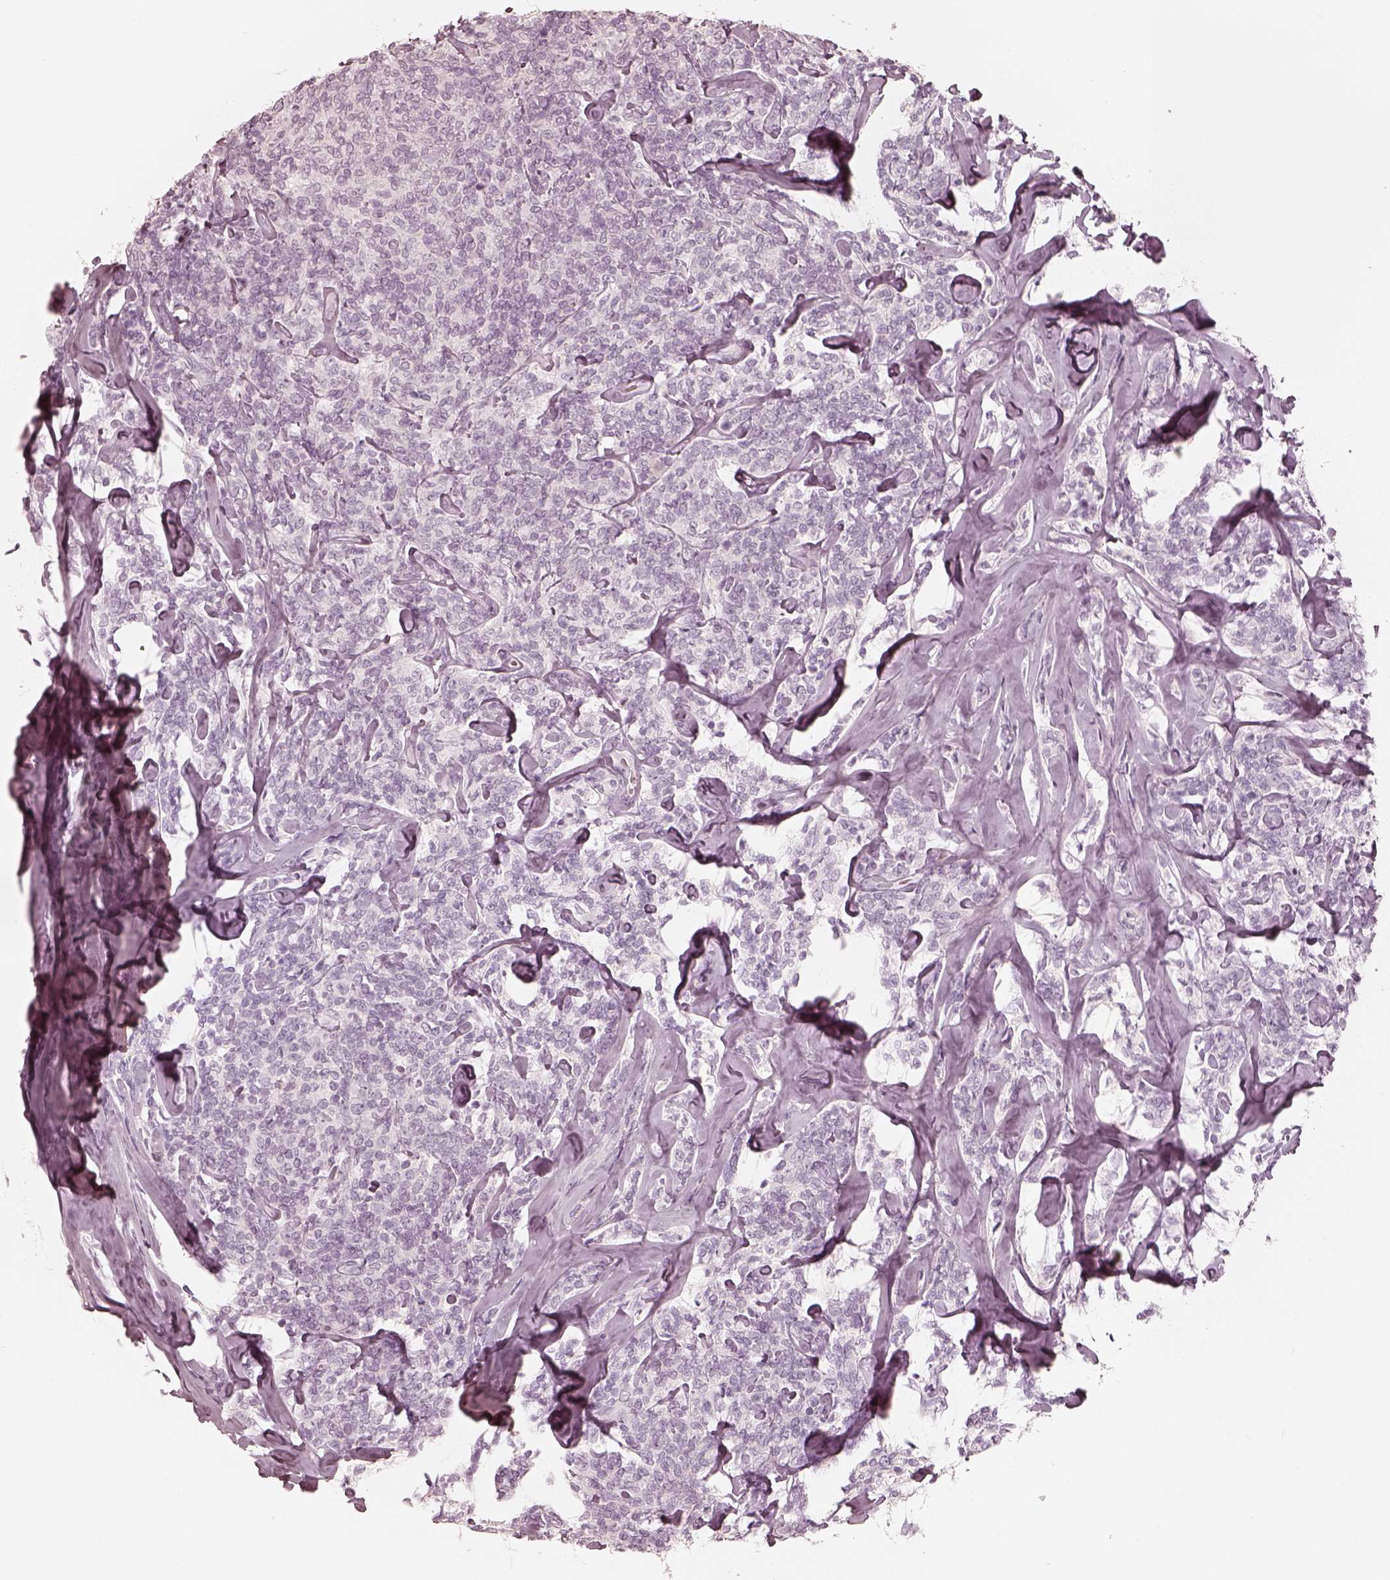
{"staining": {"intensity": "negative", "quantity": "none", "location": "none"}, "tissue": "lymphoma", "cell_type": "Tumor cells", "image_type": "cancer", "snomed": [{"axis": "morphology", "description": "Malignant lymphoma, non-Hodgkin's type, Low grade"}, {"axis": "topography", "description": "Lymph node"}], "caption": "Immunohistochemistry (IHC) of human malignant lymphoma, non-Hodgkin's type (low-grade) exhibits no staining in tumor cells. The staining was performed using DAB (3,3'-diaminobenzidine) to visualize the protein expression in brown, while the nuclei were stained in blue with hematoxylin (Magnification: 20x).", "gene": "KRT82", "patient": {"sex": "female", "age": 56}}